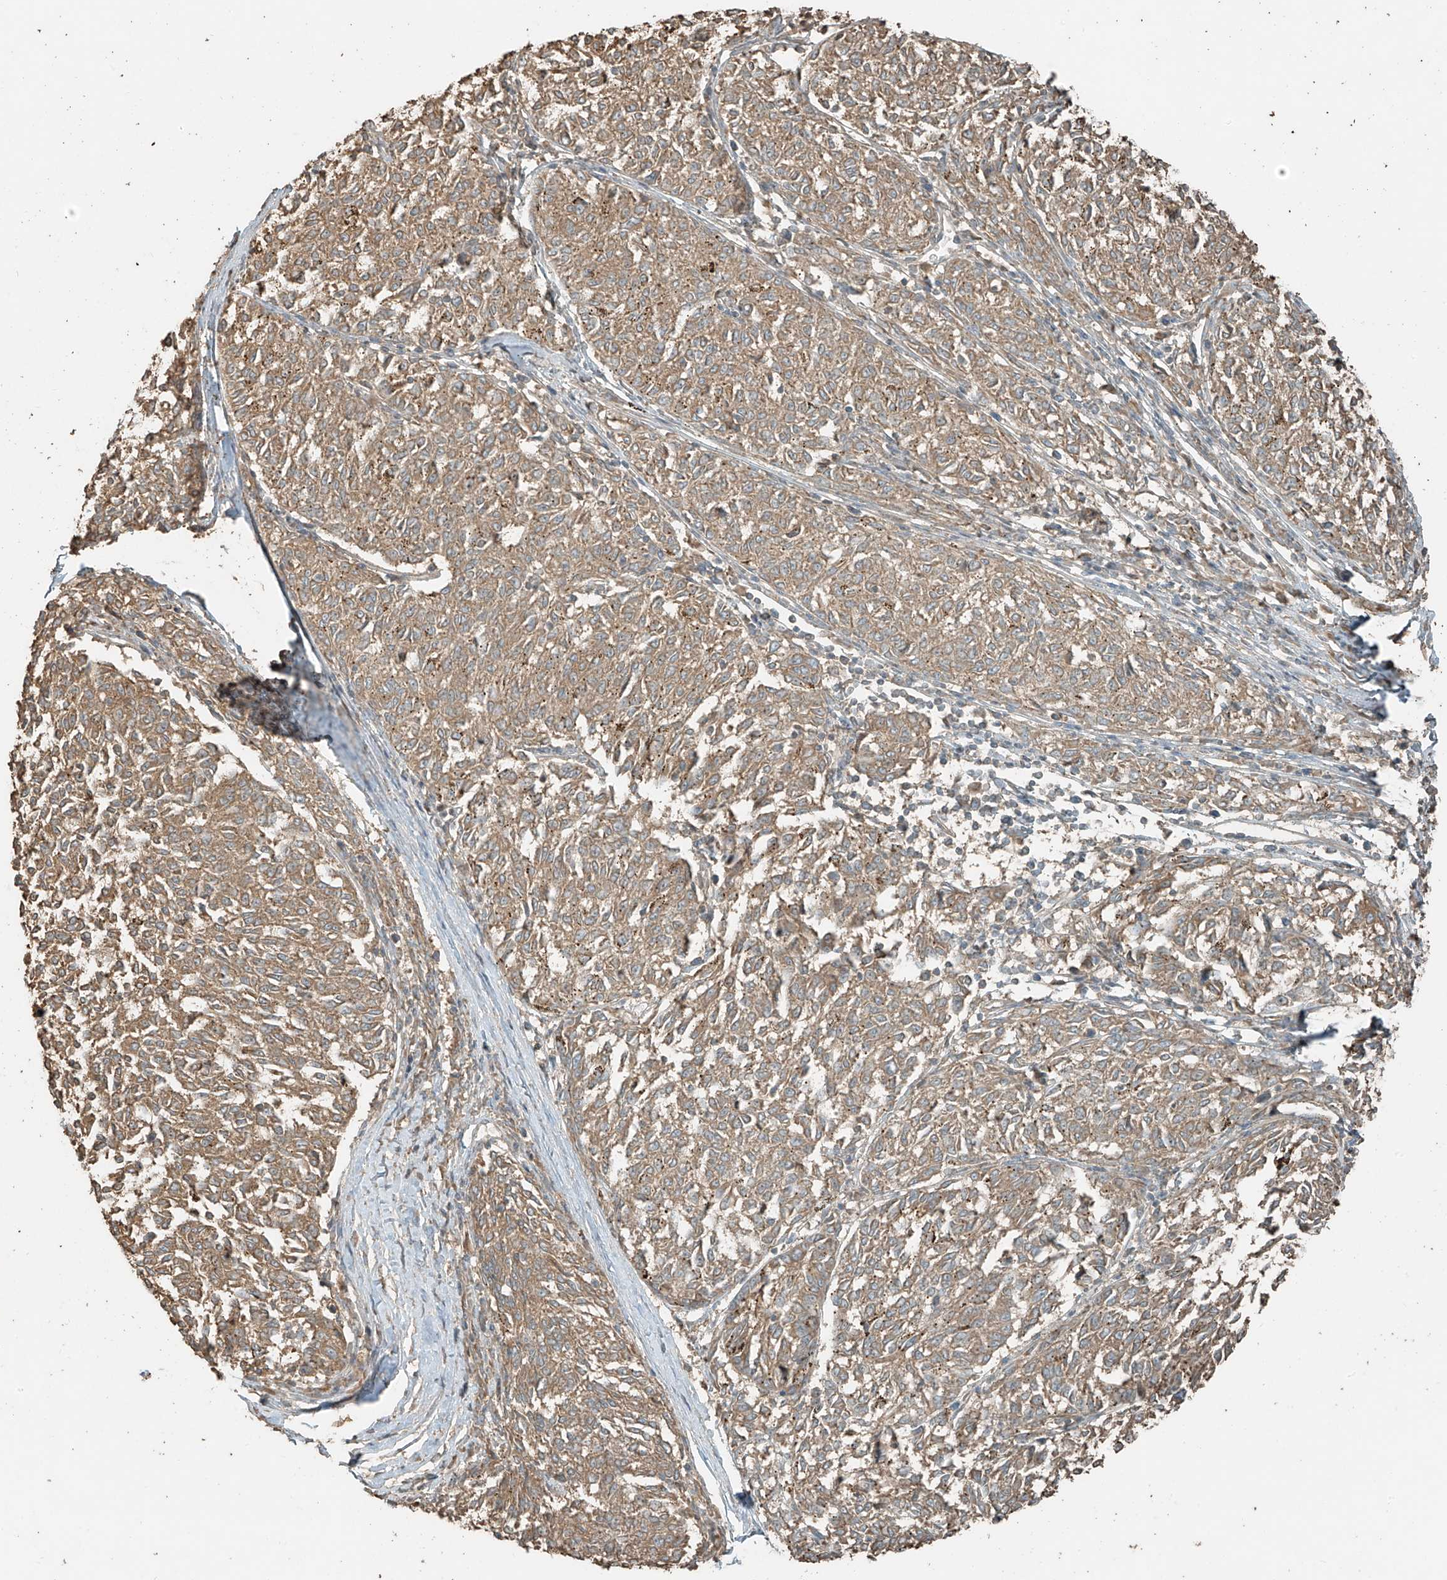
{"staining": {"intensity": "weak", "quantity": ">75%", "location": "cytoplasmic/membranous"}, "tissue": "melanoma", "cell_type": "Tumor cells", "image_type": "cancer", "snomed": [{"axis": "morphology", "description": "Malignant melanoma, NOS"}, {"axis": "topography", "description": "Skin"}], "caption": "An immunohistochemistry micrograph of neoplastic tissue is shown. Protein staining in brown shows weak cytoplasmic/membranous positivity in melanoma within tumor cells. (DAB (3,3'-diaminobenzidine) IHC, brown staining for protein, blue staining for nuclei).", "gene": "RFTN2", "patient": {"sex": "female", "age": 72}}